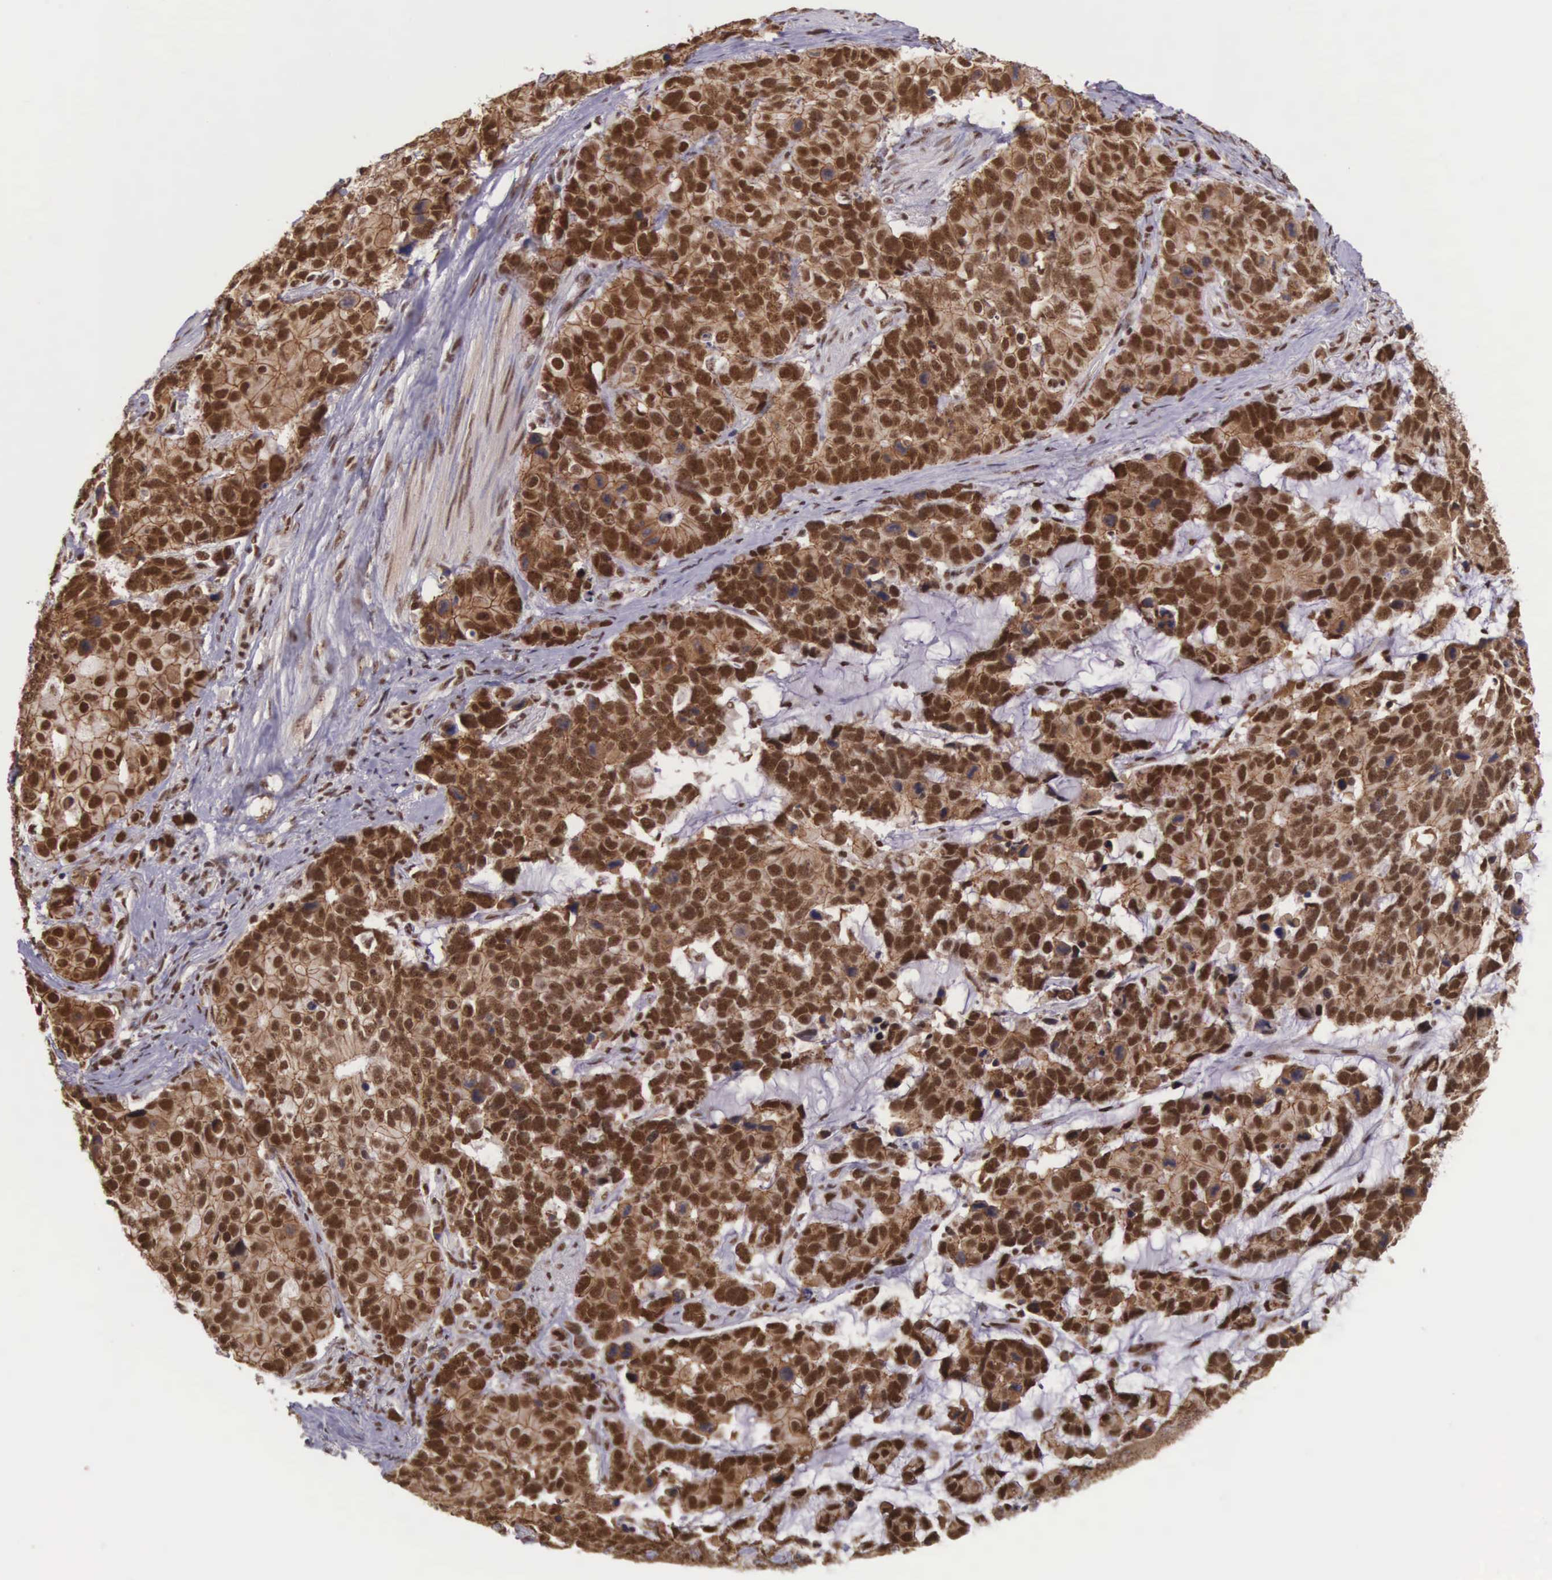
{"staining": {"intensity": "strong", "quantity": ">75%", "location": "cytoplasmic/membranous,nuclear"}, "tissue": "stomach cancer", "cell_type": "Tumor cells", "image_type": "cancer", "snomed": [{"axis": "morphology", "description": "Adenocarcinoma, NOS"}, {"axis": "topography", "description": "Stomach, upper"}], "caption": "Immunohistochemical staining of stomach cancer (adenocarcinoma) shows high levels of strong cytoplasmic/membranous and nuclear staining in approximately >75% of tumor cells.", "gene": "POLR2F", "patient": {"sex": "male", "age": 71}}